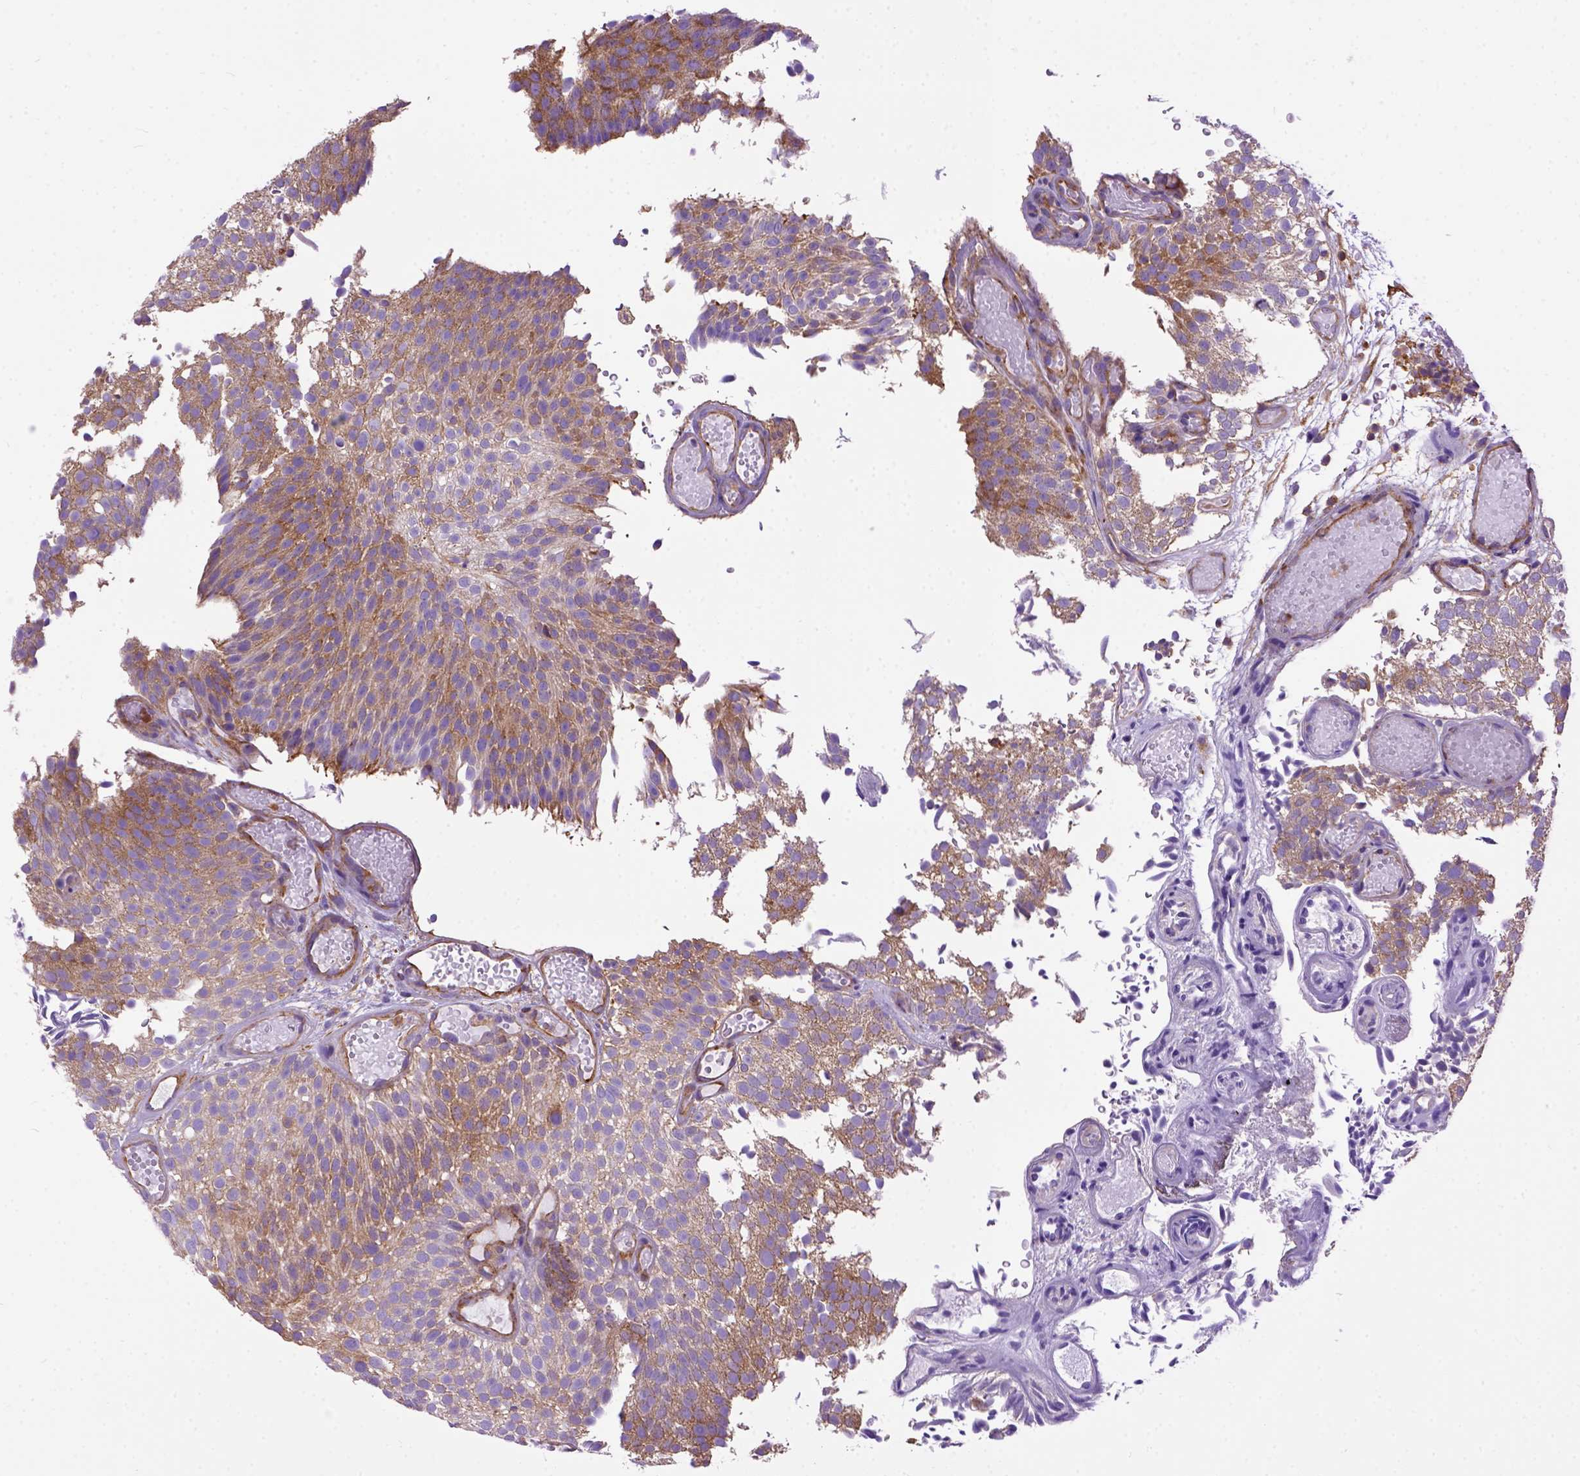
{"staining": {"intensity": "moderate", "quantity": "25%-75%", "location": "cytoplasmic/membranous"}, "tissue": "urothelial cancer", "cell_type": "Tumor cells", "image_type": "cancer", "snomed": [{"axis": "morphology", "description": "Urothelial carcinoma, Low grade"}, {"axis": "topography", "description": "Urinary bladder"}], "caption": "Immunohistochemistry (IHC) (DAB (3,3'-diaminobenzidine)) staining of human urothelial cancer reveals moderate cytoplasmic/membranous protein expression in approximately 25%-75% of tumor cells. The staining was performed using DAB (3,3'-diaminobenzidine) to visualize the protein expression in brown, while the nuclei were stained in blue with hematoxylin (Magnification: 20x).", "gene": "MVP", "patient": {"sex": "male", "age": 78}}